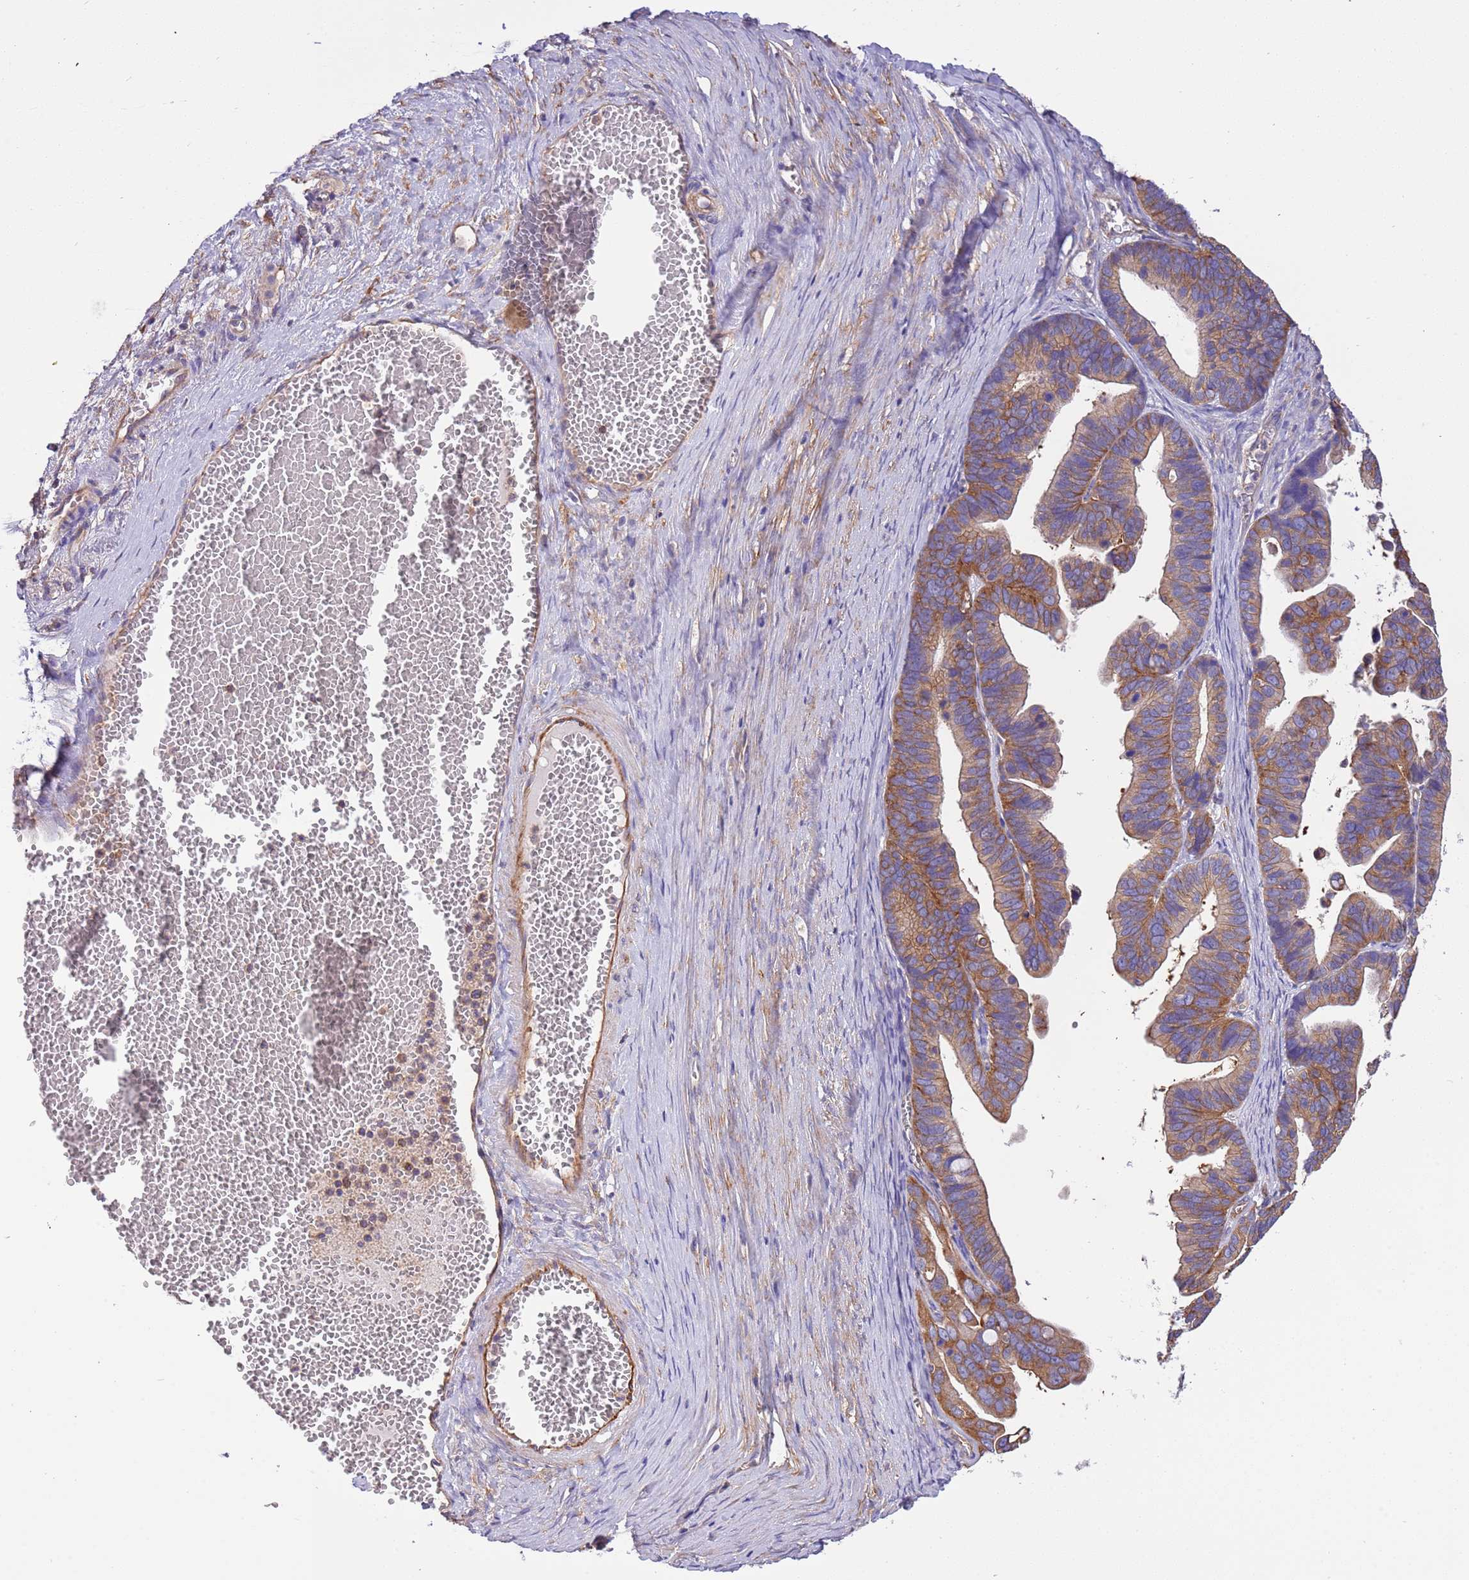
{"staining": {"intensity": "moderate", "quantity": ">75%", "location": "cytoplasmic/membranous"}, "tissue": "ovarian cancer", "cell_type": "Tumor cells", "image_type": "cancer", "snomed": [{"axis": "morphology", "description": "Cystadenocarcinoma, serous, NOS"}, {"axis": "topography", "description": "Ovary"}], "caption": "A histopathology image of serous cystadenocarcinoma (ovarian) stained for a protein displays moderate cytoplasmic/membranous brown staining in tumor cells.", "gene": "NAALADL1", "patient": {"sex": "female", "age": 56}}